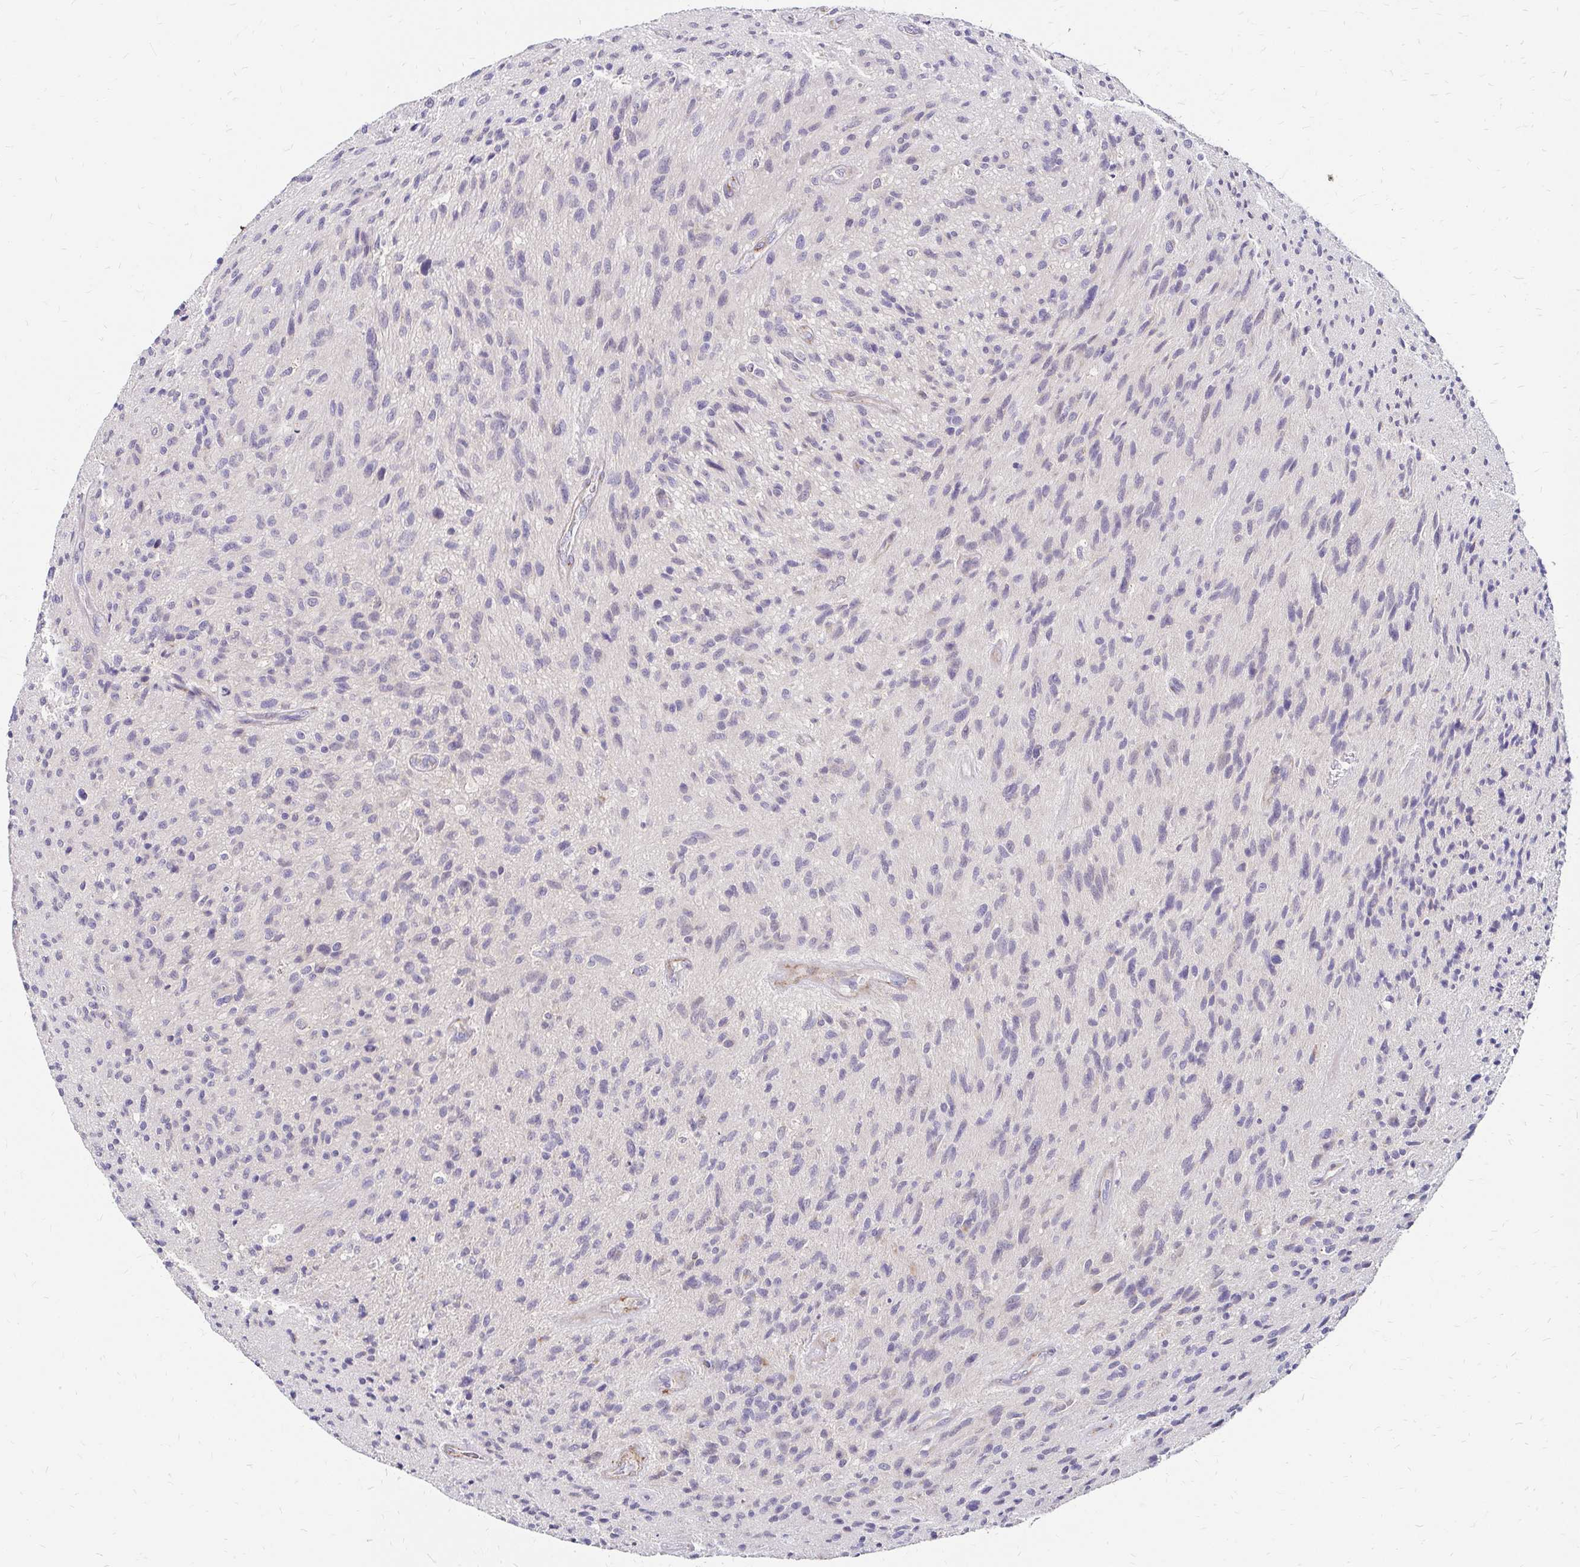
{"staining": {"intensity": "negative", "quantity": "none", "location": "none"}, "tissue": "glioma", "cell_type": "Tumor cells", "image_type": "cancer", "snomed": [{"axis": "morphology", "description": "Glioma, malignant, High grade"}, {"axis": "topography", "description": "Brain"}], "caption": "DAB (3,3'-diaminobenzidine) immunohistochemical staining of human glioma exhibits no significant positivity in tumor cells.", "gene": "PRIMA1", "patient": {"sex": "male", "age": 54}}